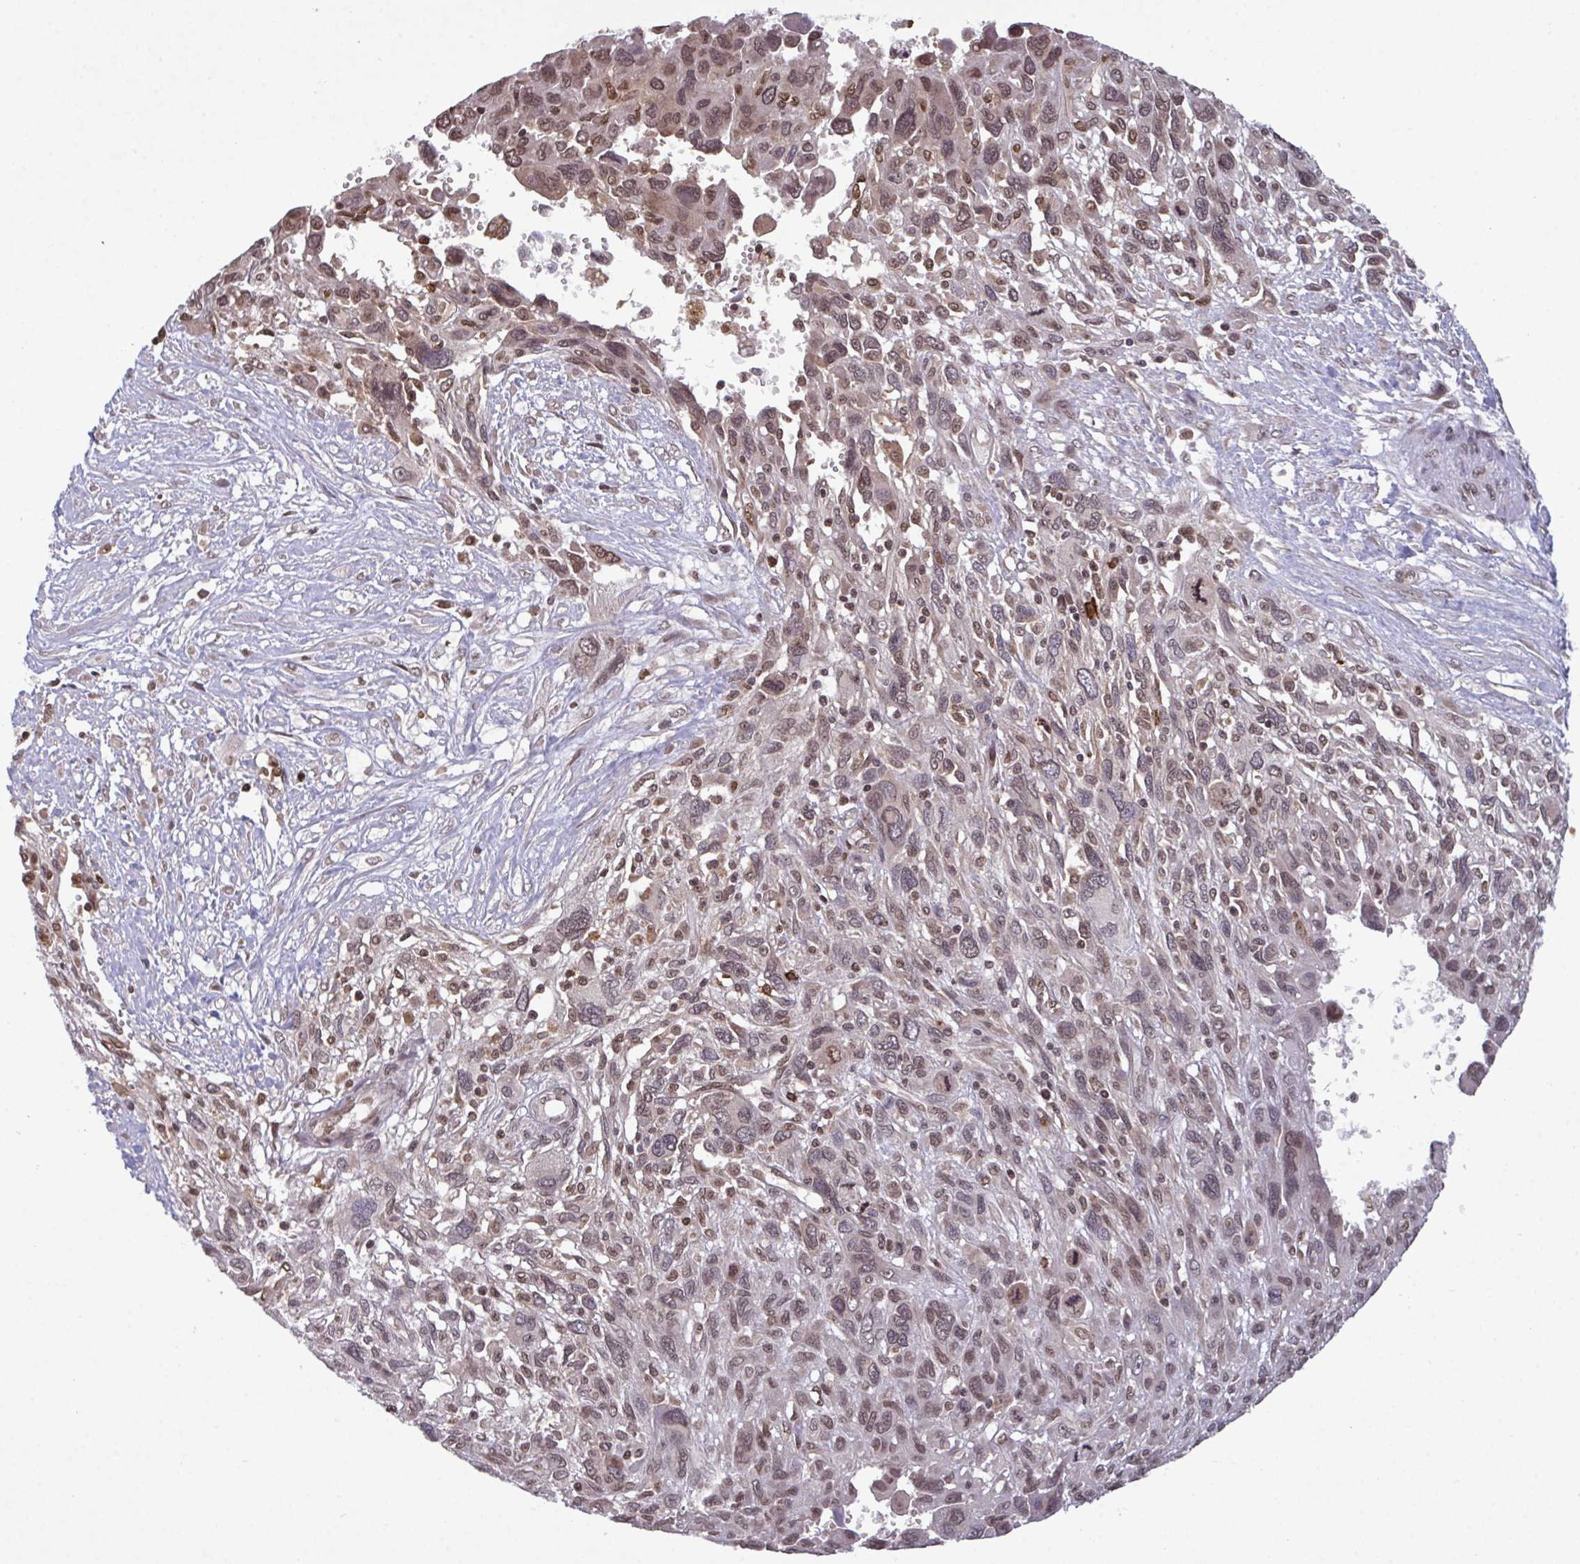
{"staining": {"intensity": "moderate", "quantity": ">75%", "location": "nuclear"}, "tissue": "pancreatic cancer", "cell_type": "Tumor cells", "image_type": "cancer", "snomed": [{"axis": "morphology", "description": "Adenocarcinoma, NOS"}, {"axis": "topography", "description": "Pancreas"}], "caption": "Approximately >75% of tumor cells in human pancreatic adenocarcinoma show moderate nuclear protein expression as visualized by brown immunohistochemical staining.", "gene": "UXT", "patient": {"sex": "female", "age": 47}}